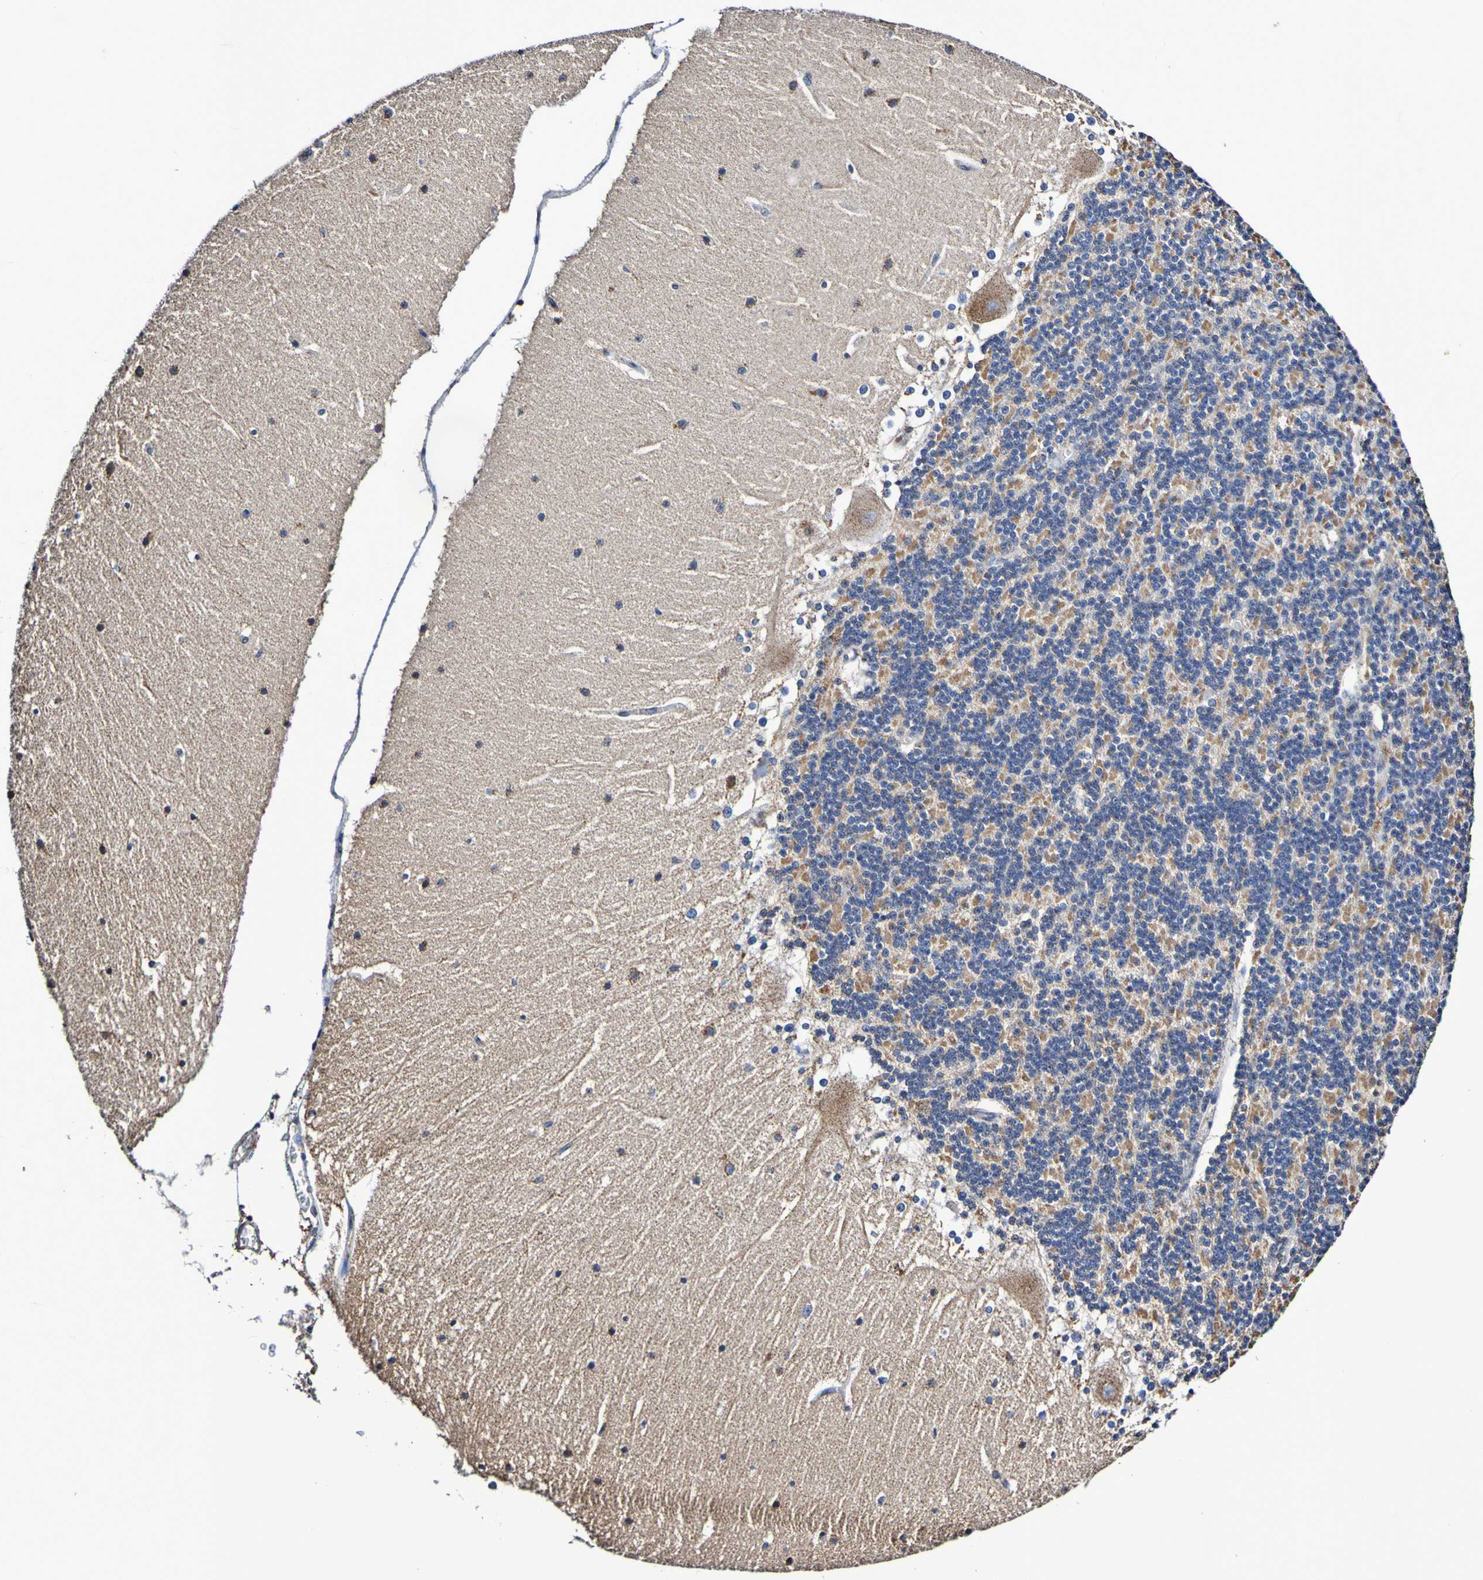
{"staining": {"intensity": "negative", "quantity": "none", "location": "none"}, "tissue": "cerebellum", "cell_type": "Cells in granular layer", "image_type": "normal", "snomed": [{"axis": "morphology", "description": "Normal tissue, NOS"}, {"axis": "topography", "description": "Cerebellum"}], "caption": "The histopathology image demonstrates no significant positivity in cells in granular layer of cerebellum. The staining was performed using DAB to visualize the protein expression in brown, while the nuclei were stained in blue with hematoxylin (Magnification: 20x).", "gene": "IL18R1", "patient": {"sex": "female", "age": 19}}